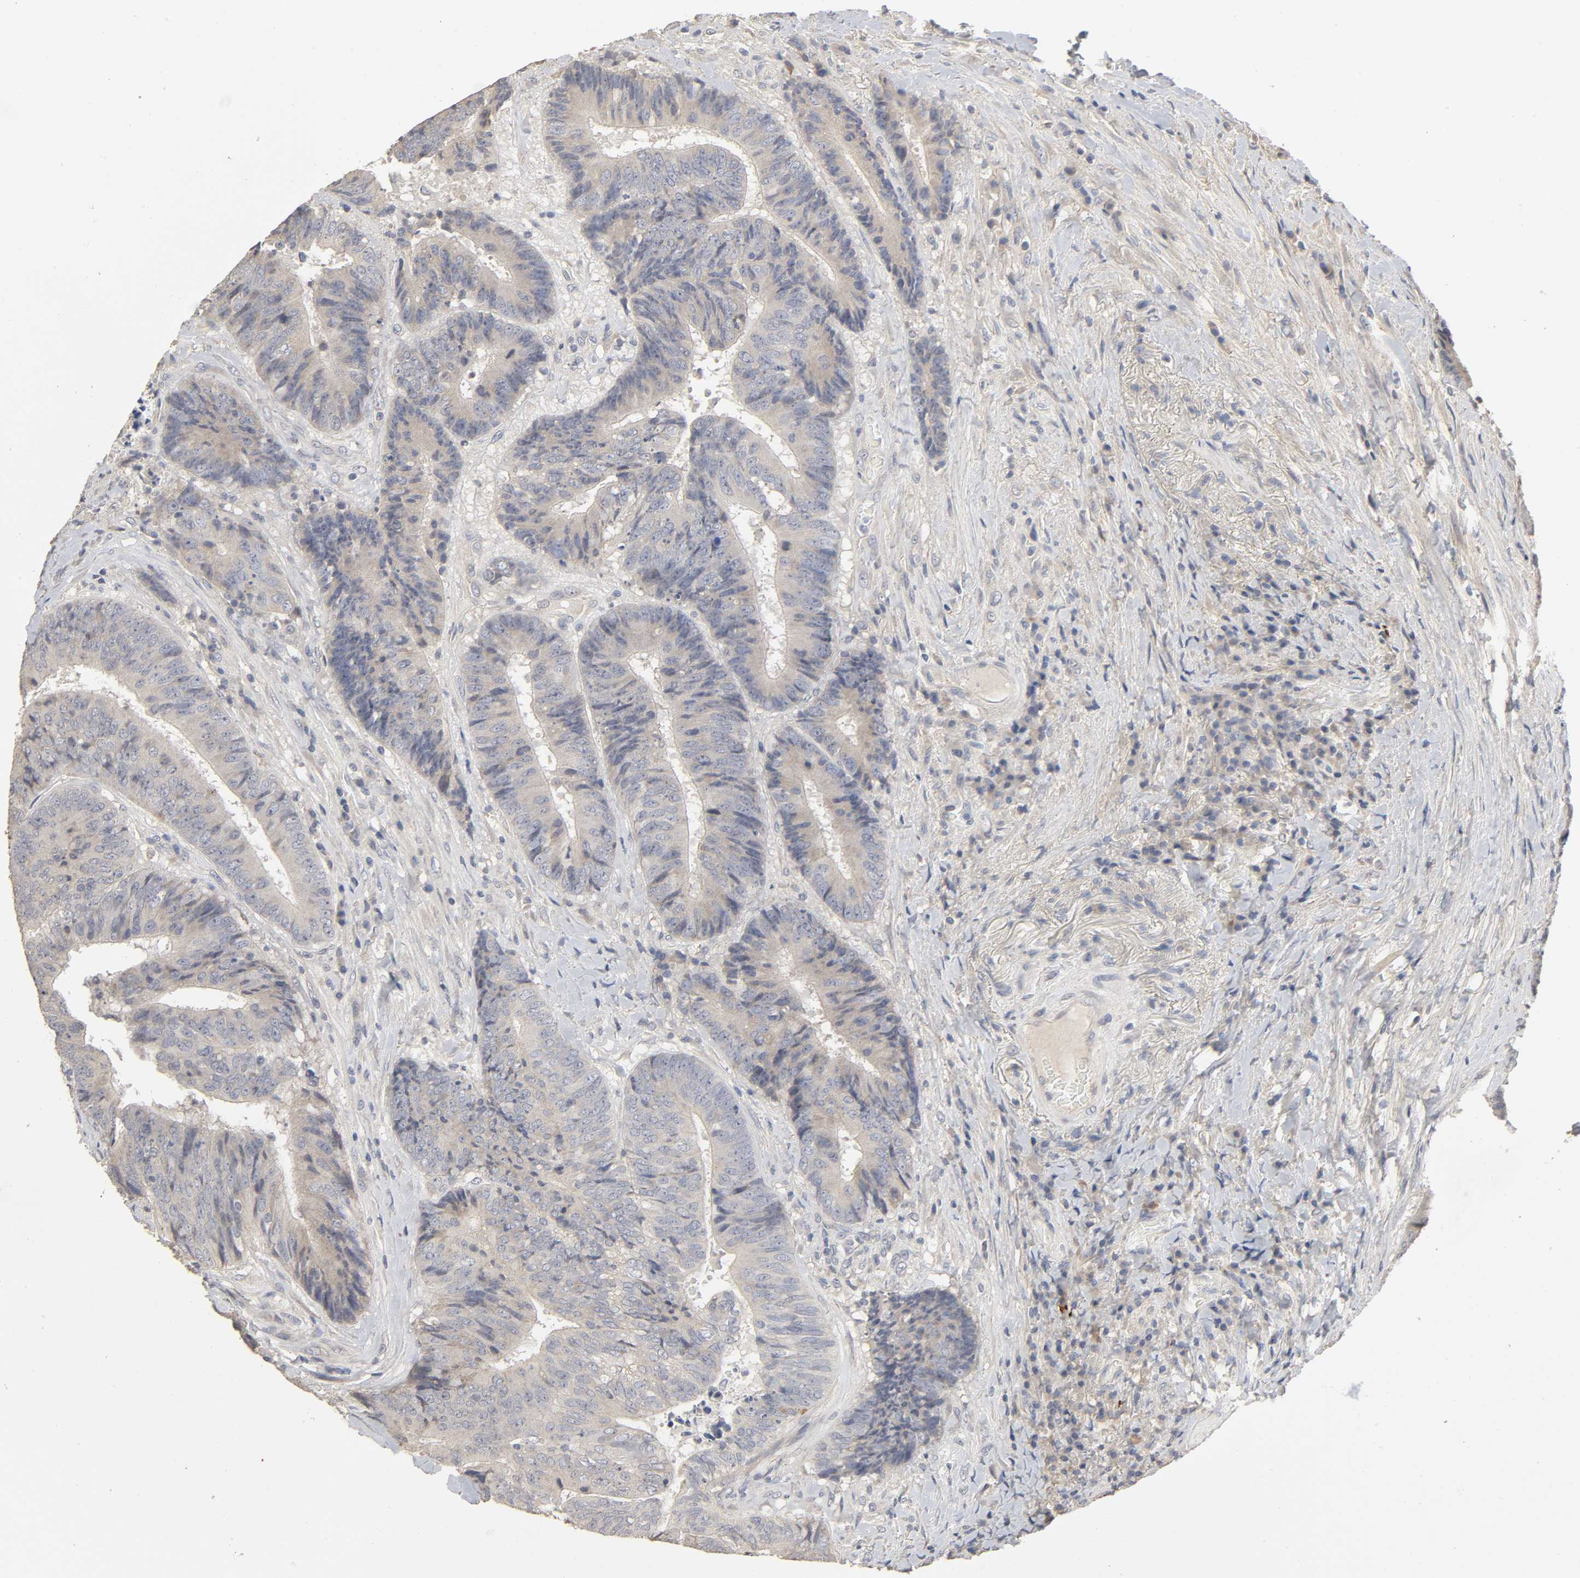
{"staining": {"intensity": "negative", "quantity": "none", "location": "none"}, "tissue": "colorectal cancer", "cell_type": "Tumor cells", "image_type": "cancer", "snomed": [{"axis": "morphology", "description": "Adenocarcinoma, NOS"}, {"axis": "topography", "description": "Rectum"}], "caption": "Tumor cells are negative for brown protein staining in colorectal cancer.", "gene": "SLC10A2", "patient": {"sex": "male", "age": 72}}